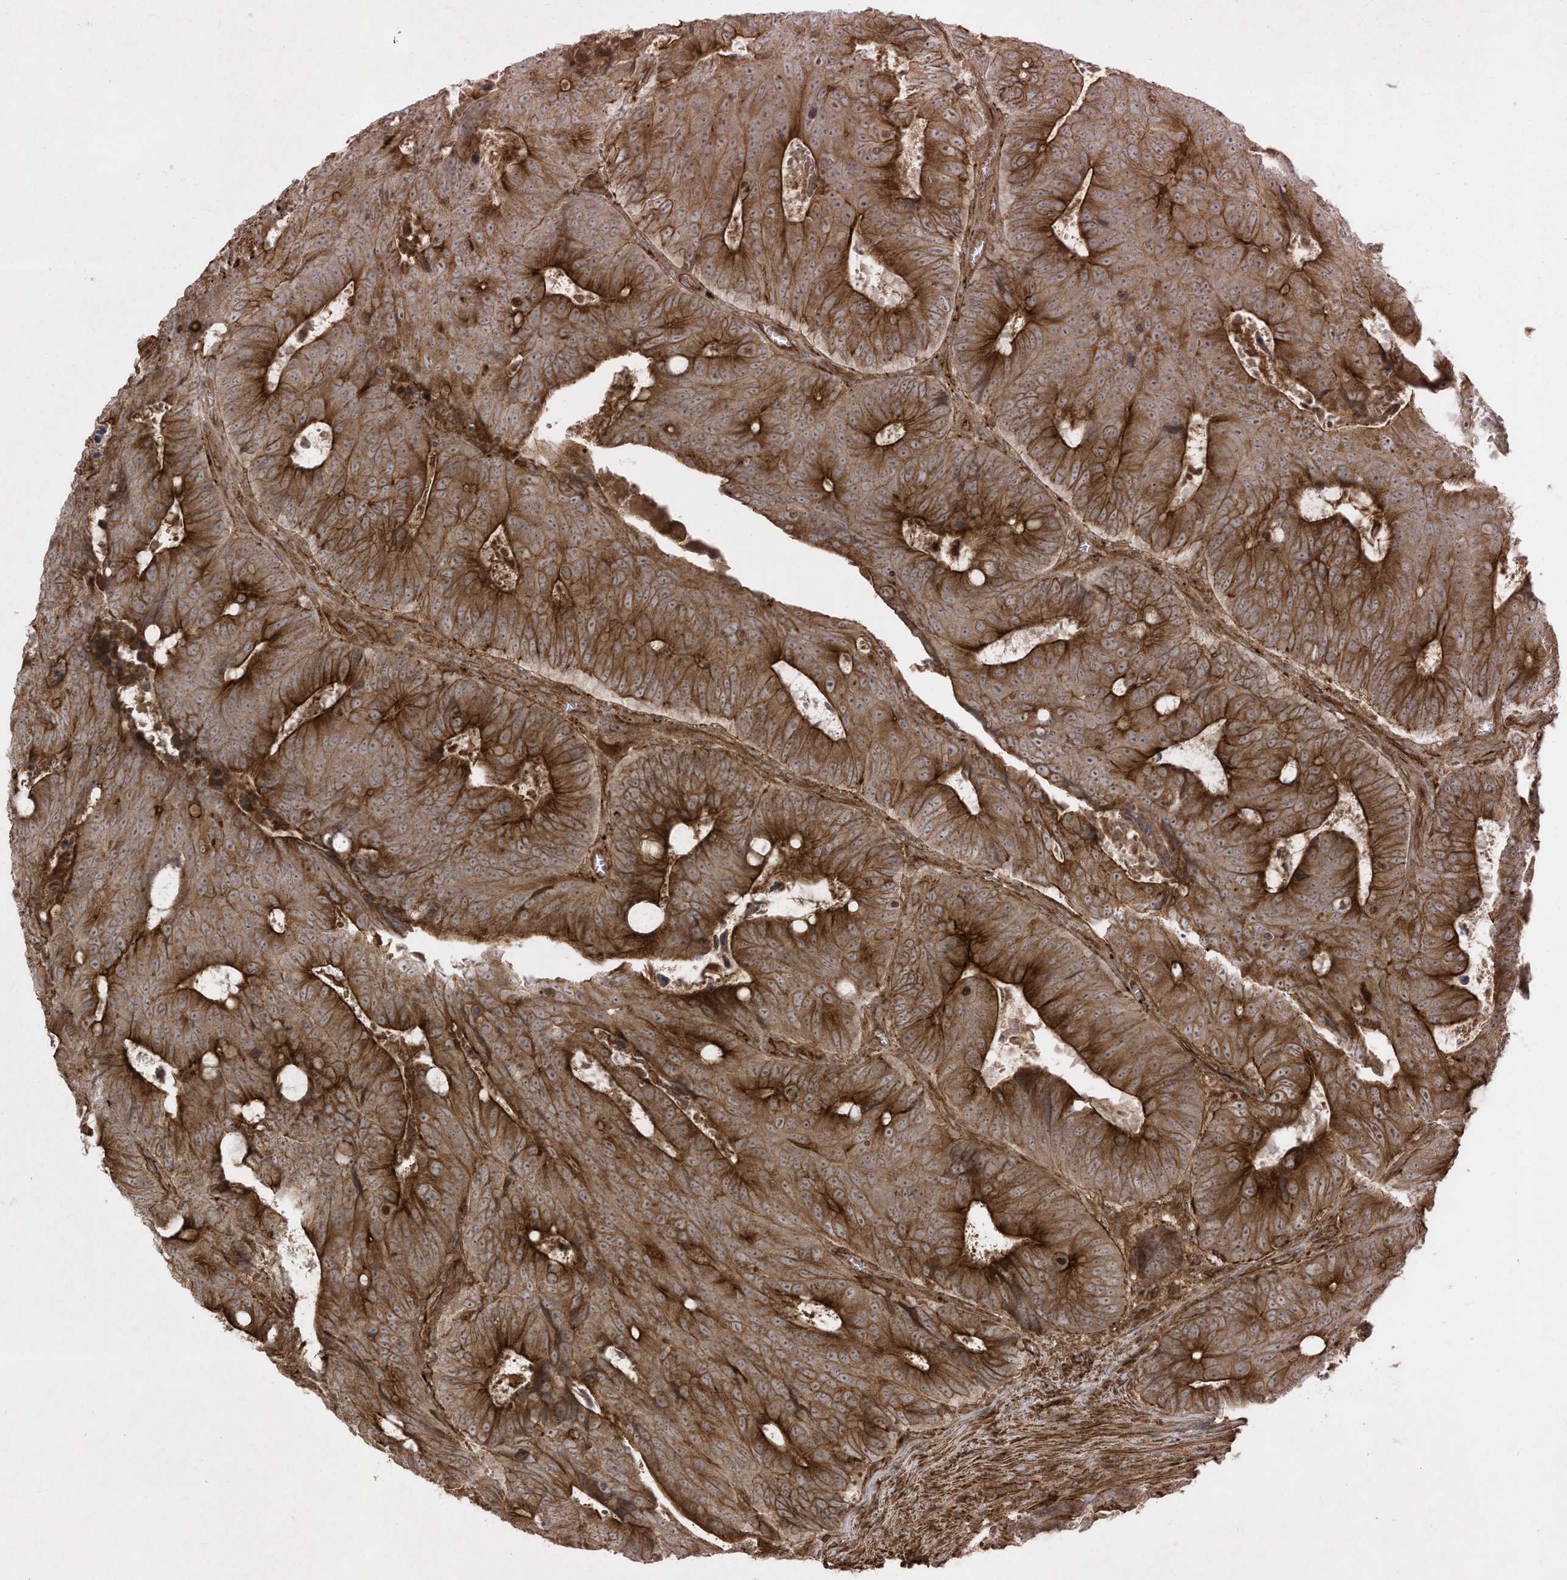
{"staining": {"intensity": "strong", "quantity": ">75%", "location": "cytoplasmic/membranous"}, "tissue": "colorectal cancer", "cell_type": "Tumor cells", "image_type": "cancer", "snomed": [{"axis": "morphology", "description": "Adenocarcinoma, NOS"}, {"axis": "topography", "description": "Colon"}], "caption": "A micrograph of human colorectal cancer (adenocarcinoma) stained for a protein exhibits strong cytoplasmic/membranous brown staining in tumor cells. The protein is stained brown, and the nuclei are stained in blue (DAB IHC with brightfield microscopy, high magnification).", "gene": "DDIT4", "patient": {"sex": "male", "age": 87}}